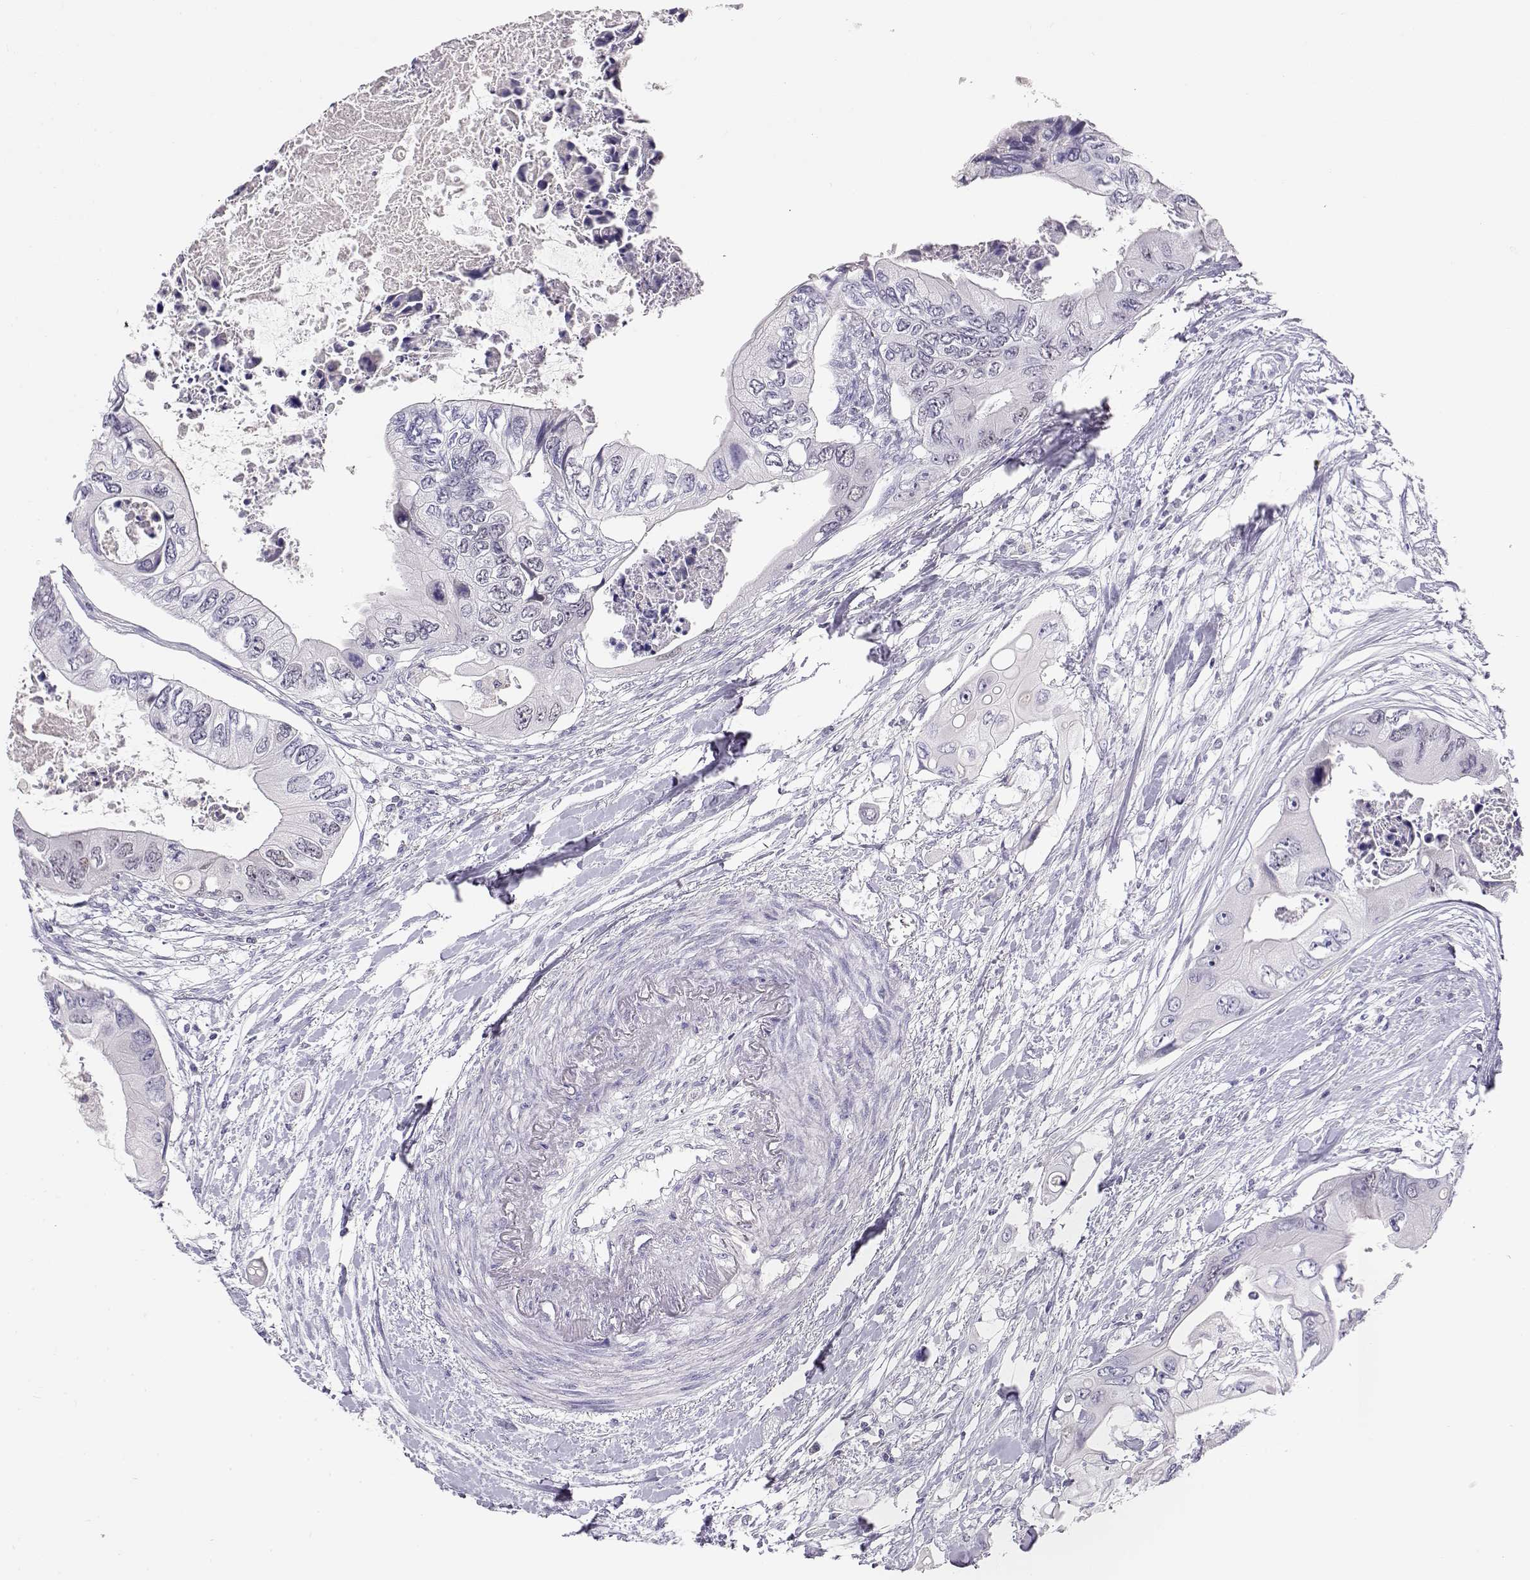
{"staining": {"intensity": "negative", "quantity": "none", "location": "none"}, "tissue": "colorectal cancer", "cell_type": "Tumor cells", "image_type": "cancer", "snomed": [{"axis": "morphology", "description": "Adenocarcinoma, NOS"}, {"axis": "topography", "description": "Rectum"}], "caption": "Adenocarcinoma (colorectal) stained for a protein using immunohistochemistry displays no staining tumor cells.", "gene": "OPN5", "patient": {"sex": "male", "age": 63}}